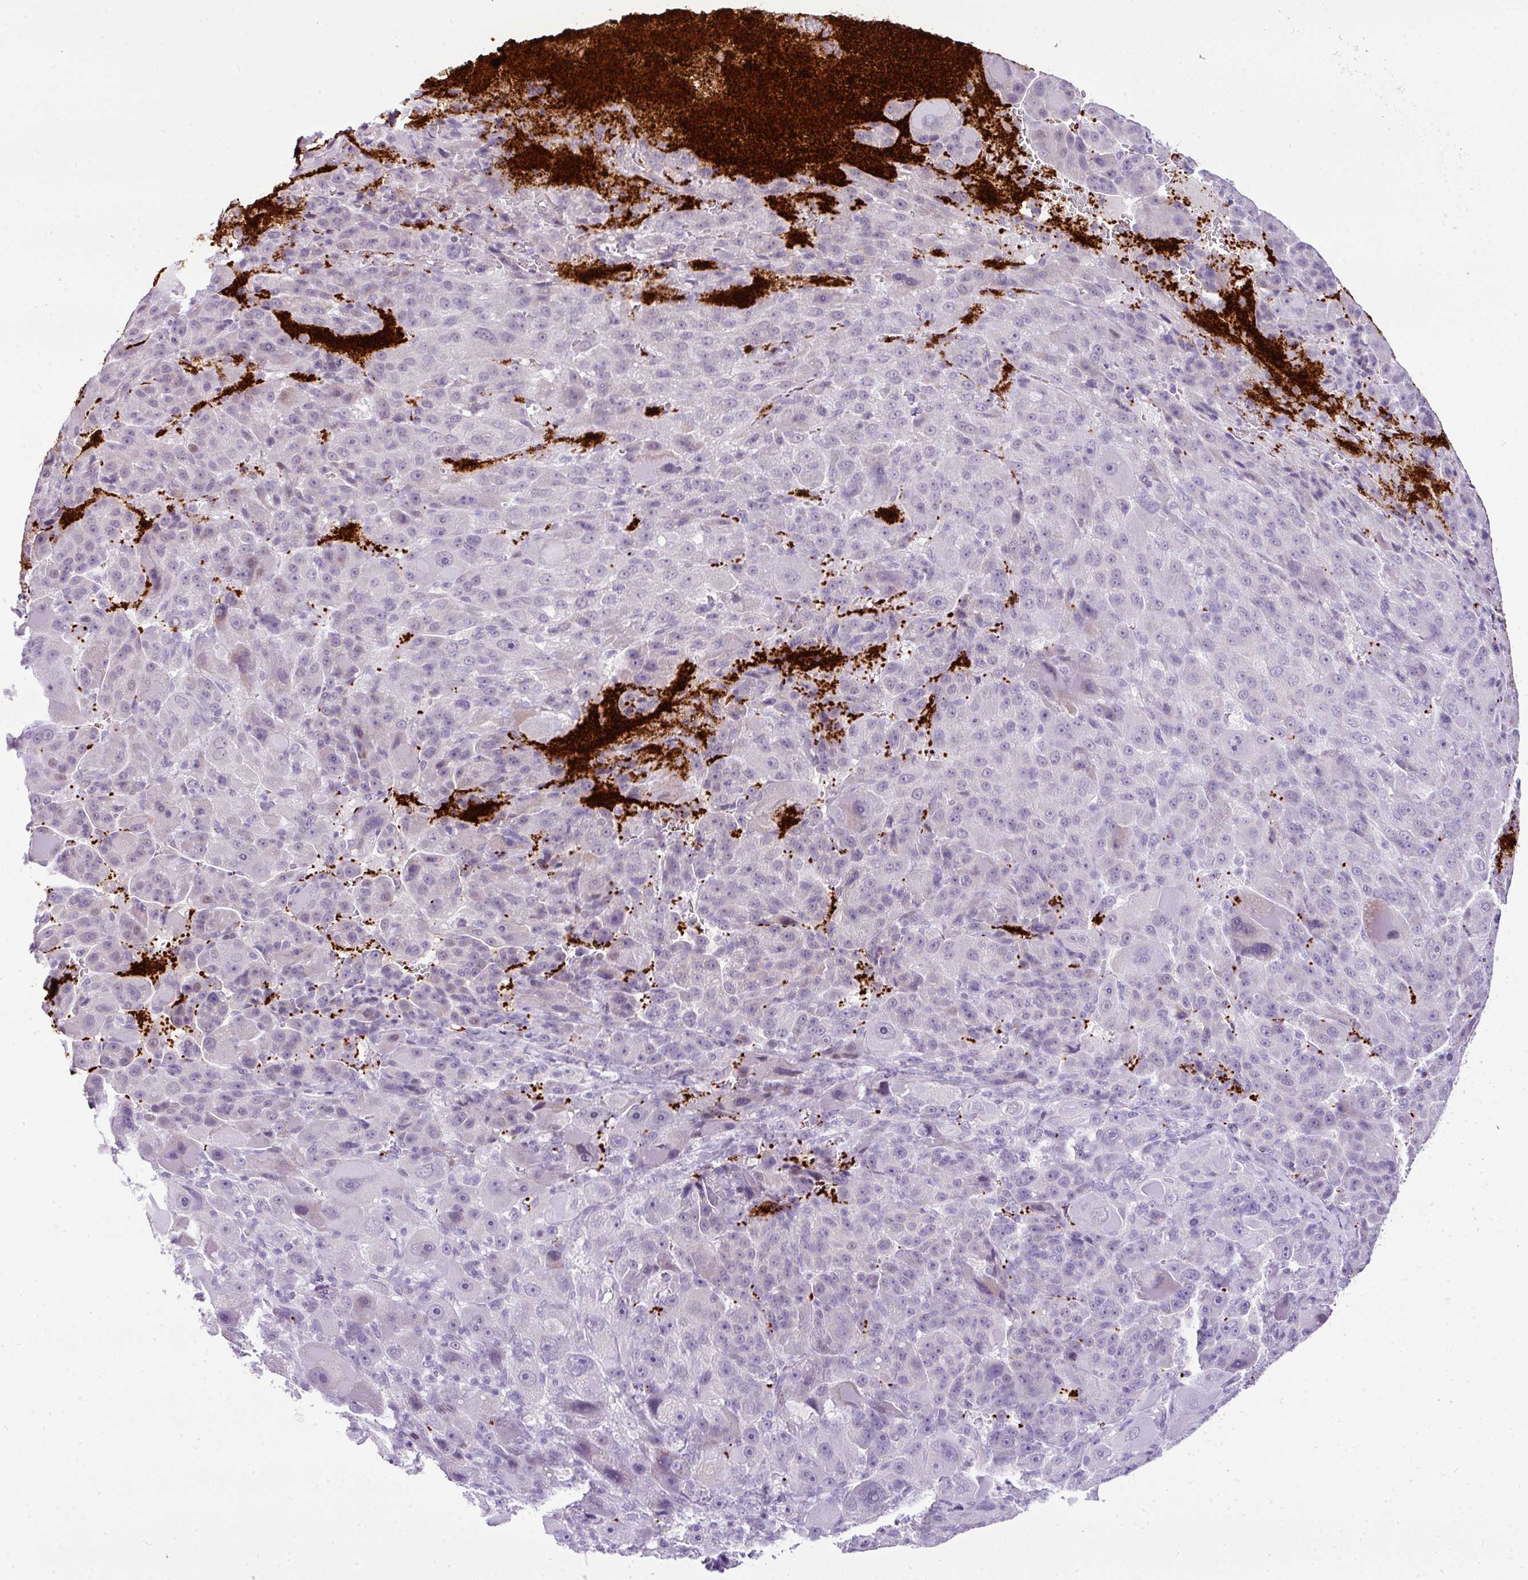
{"staining": {"intensity": "negative", "quantity": "none", "location": "none"}, "tissue": "liver cancer", "cell_type": "Tumor cells", "image_type": "cancer", "snomed": [{"axis": "morphology", "description": "Carcinoma, Hepatocellular, NOS"}, {"axis": "topography", "description": "Liver"}], "caption": "DAB immunohistochemical staining of human liver cancer (hepatocellular carcinoma) shows no significant positivity in tumor cells.", "gene": "CMTM5", "patient": {"sex": "male", "age": 76}}